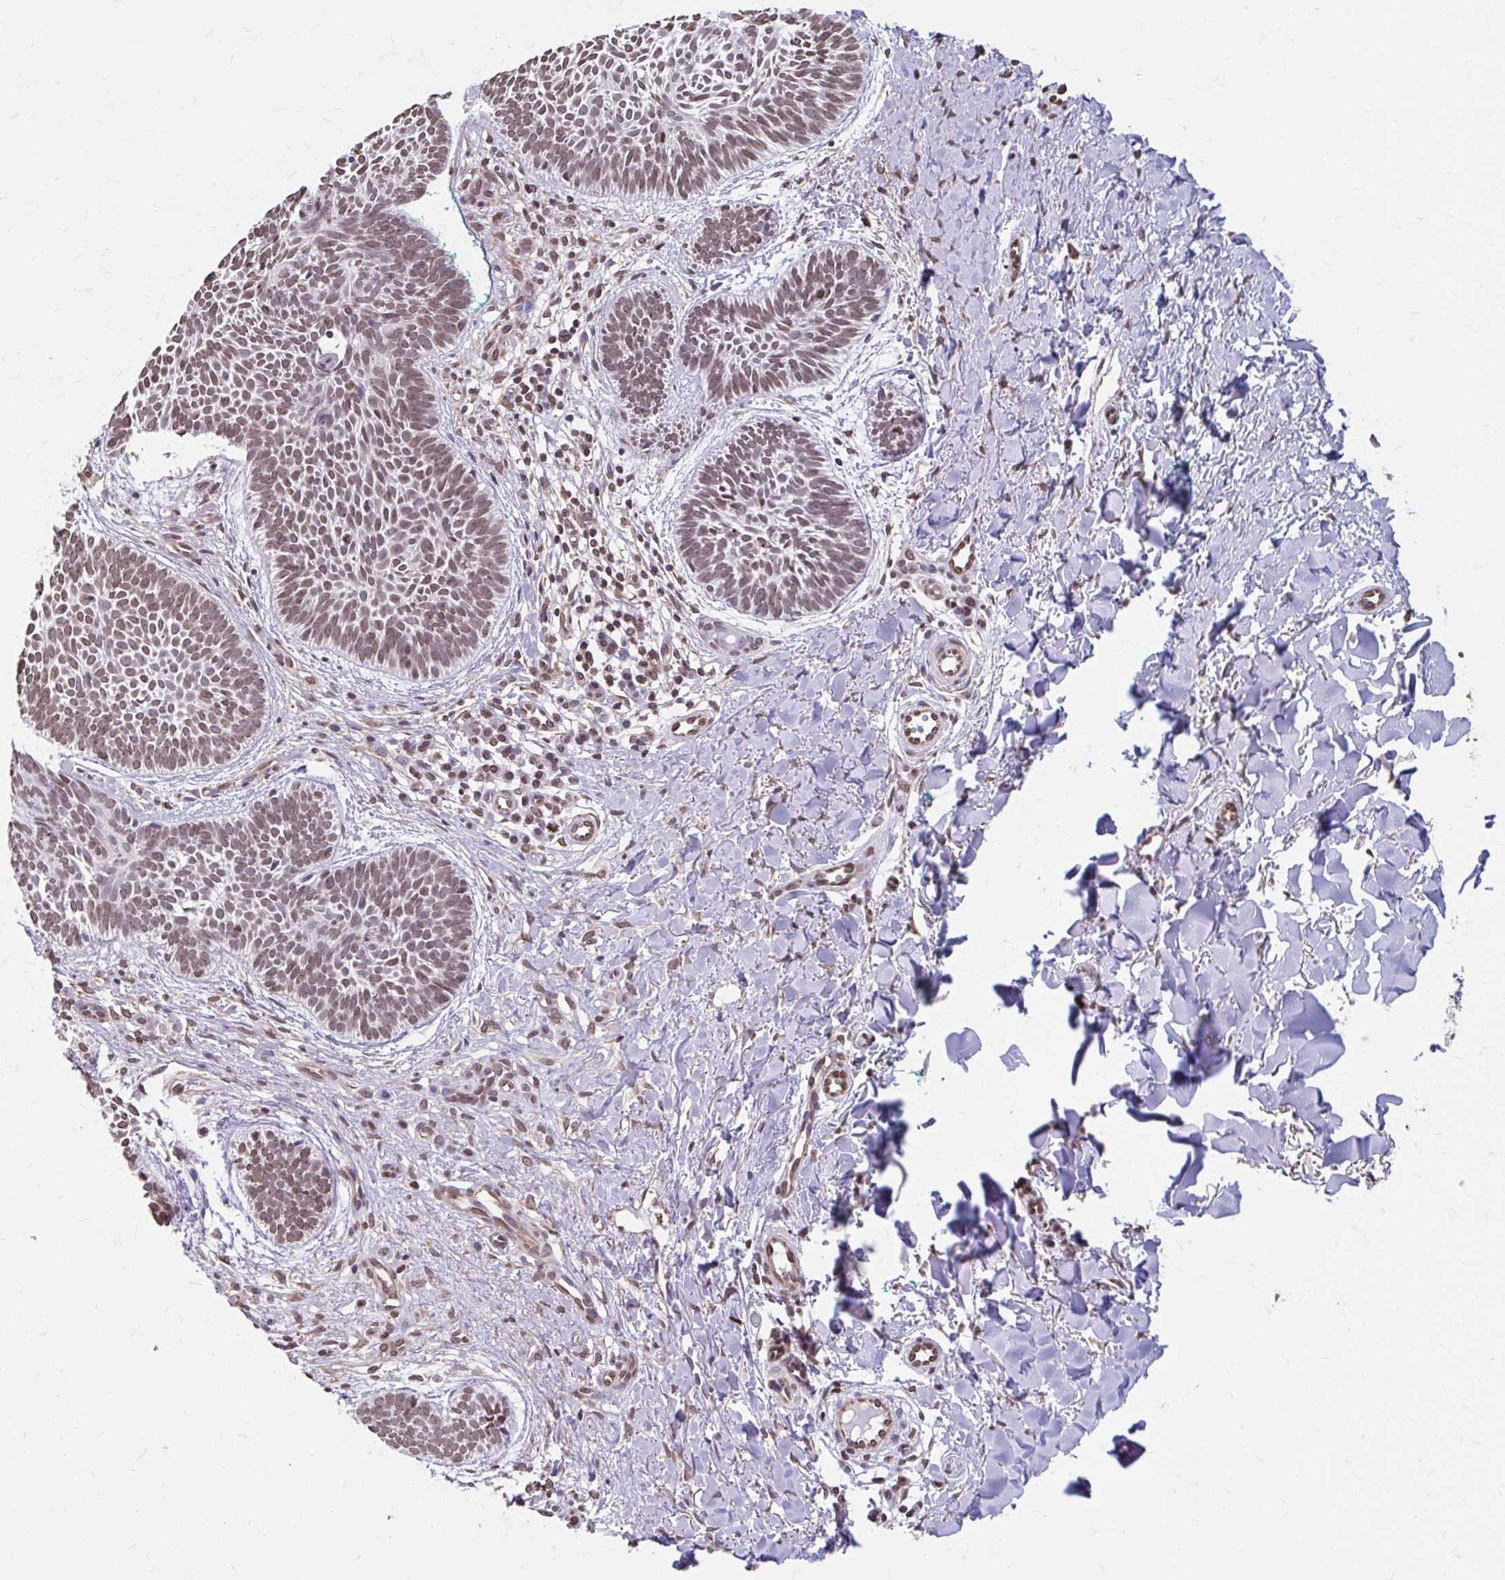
{"staining": {"intensity": "moderate", "quantity": ">75%", "location": "nuclear"}, "tissue": "skin cancer", "cell_type": "Tumor cells", "image_type": "cancer", "snomed": [{"axis": "morphology", "description": "Basal cell carcinoma"}, {"axis": "topography", "description": "Skin"}], "caption": "A photomicrograph of basal cell carcinoma (skin) stained for a protein reveals moderate nuclear brown staining in tumor cells. (brown staining indicates protein expression, while blue staining denotes nuclei).", "gene": "ORC3", "patient": {"sex": "male", "age": 49}}